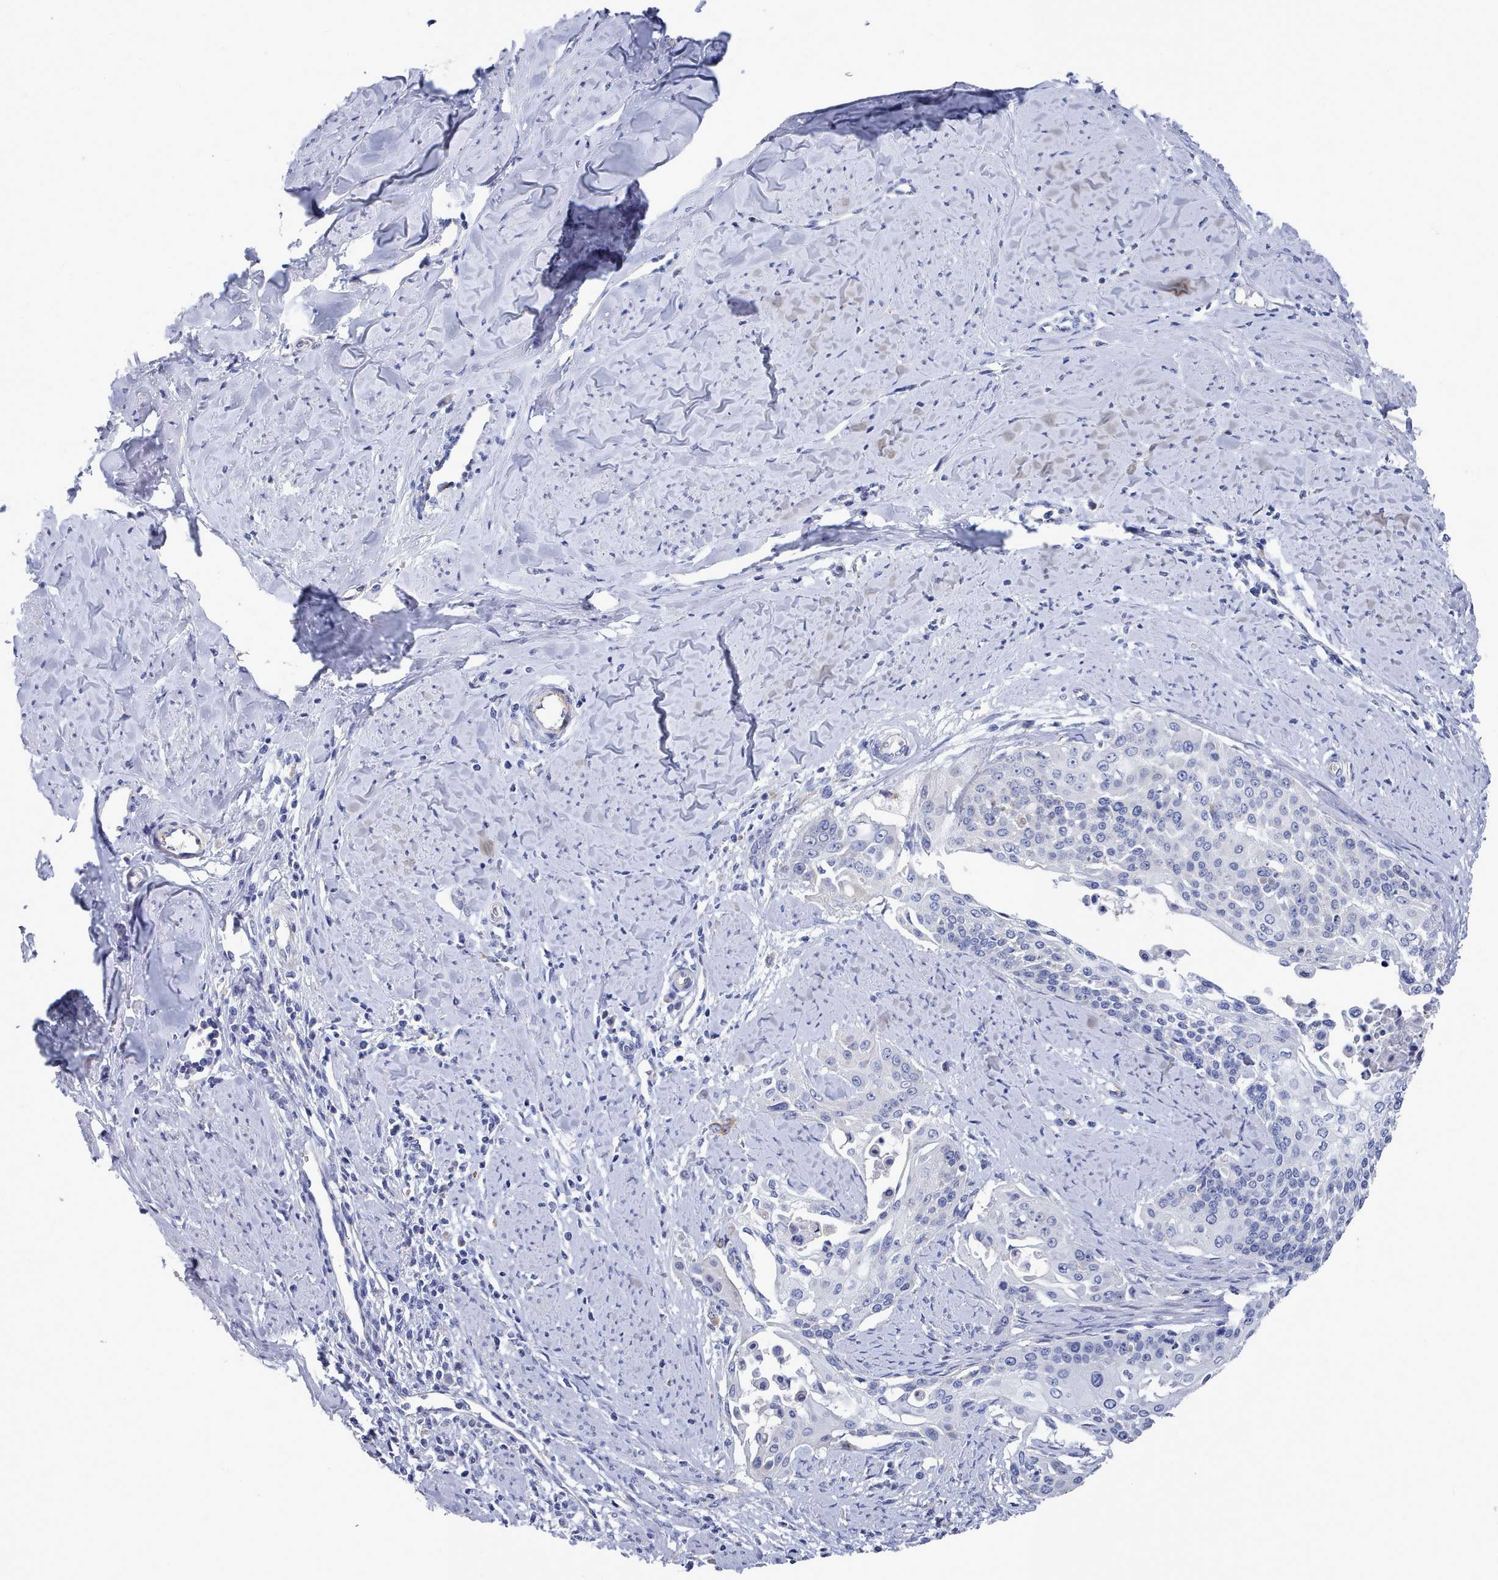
{"staining": {"intensity": "negative", "quantity": "none", "location": "none"}, "tissue": "cervical cancer", "cell_type": "Tumor cells", "image_type": "cancer", "snomed": [{"axis": "morphology", "description": "Squamous cell carcinoma, NOS"}, {"axis": "topography", "description": "Cervix"}], "caption": "This is a photomicrograph of immunohistochemistry (IHC) staining of cervical cancer, which shows no staining in tumor cells. Brightfield microscopy of immunohistochemistry stained with DAB (brown) and hematoxylin (blue), captured at high magnification.", "gene": "PDE4C", "patient": {"sex": "female", "age": 44}}